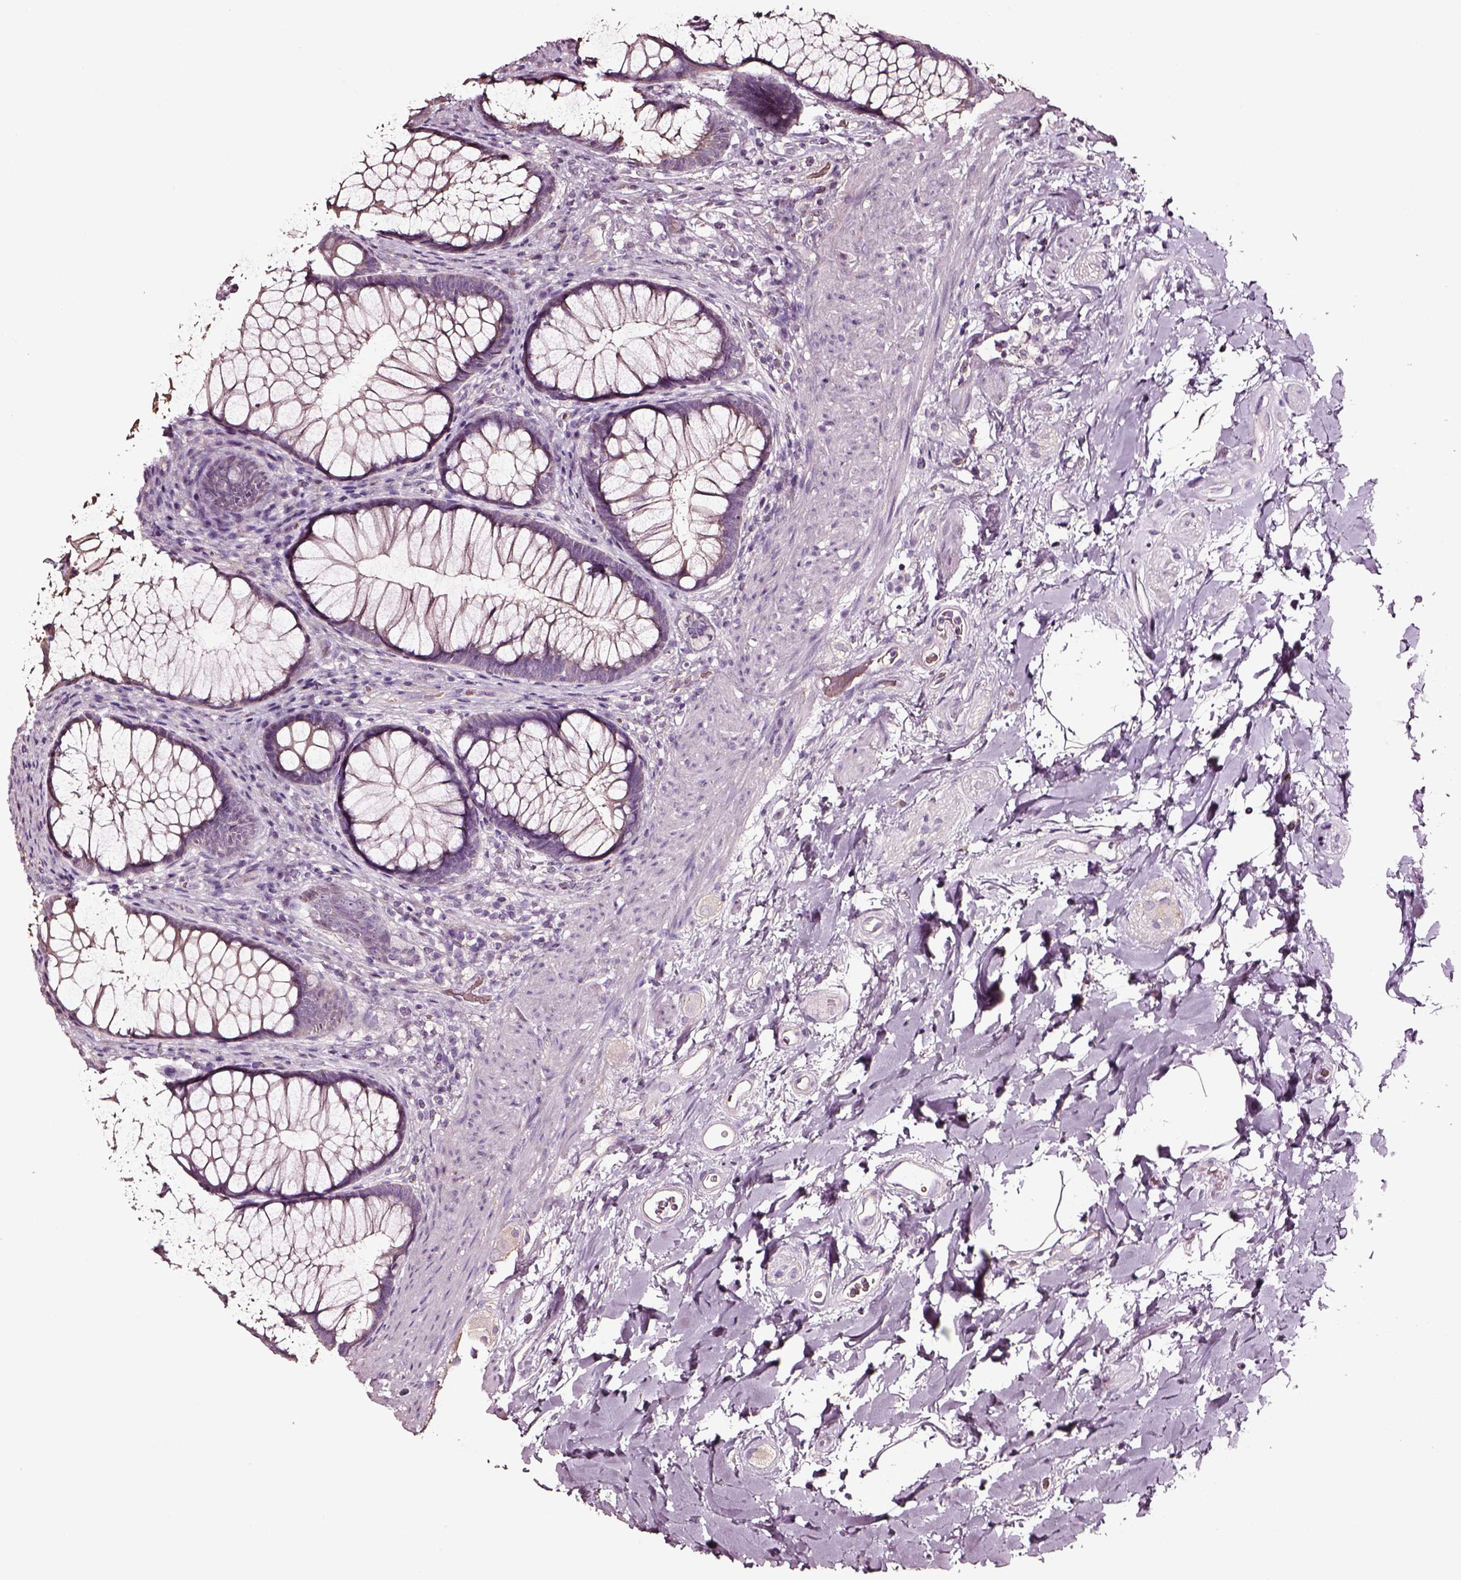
{"staining": {"intensity": "weak", "quantity": "<25%", "location": "cytoplasmic/membranous"}, "tissue": "rectum", "cell_type": "Glandular cells", "image_type": "normal", "snomed": [{"axis": "morphology", "description": "Normal tissue, NOS"}, {"axis": "topography", "description": "Smooth muscle"}, {"axis": "topography", "description": "Rectum"}], "caption": "Human rectum stained for a protein using immunohistochemistry (IHC) exhibits no positivity in glandular cells.", "gene": "AADAT", "patient": {"sex": "male", "age": 53}}